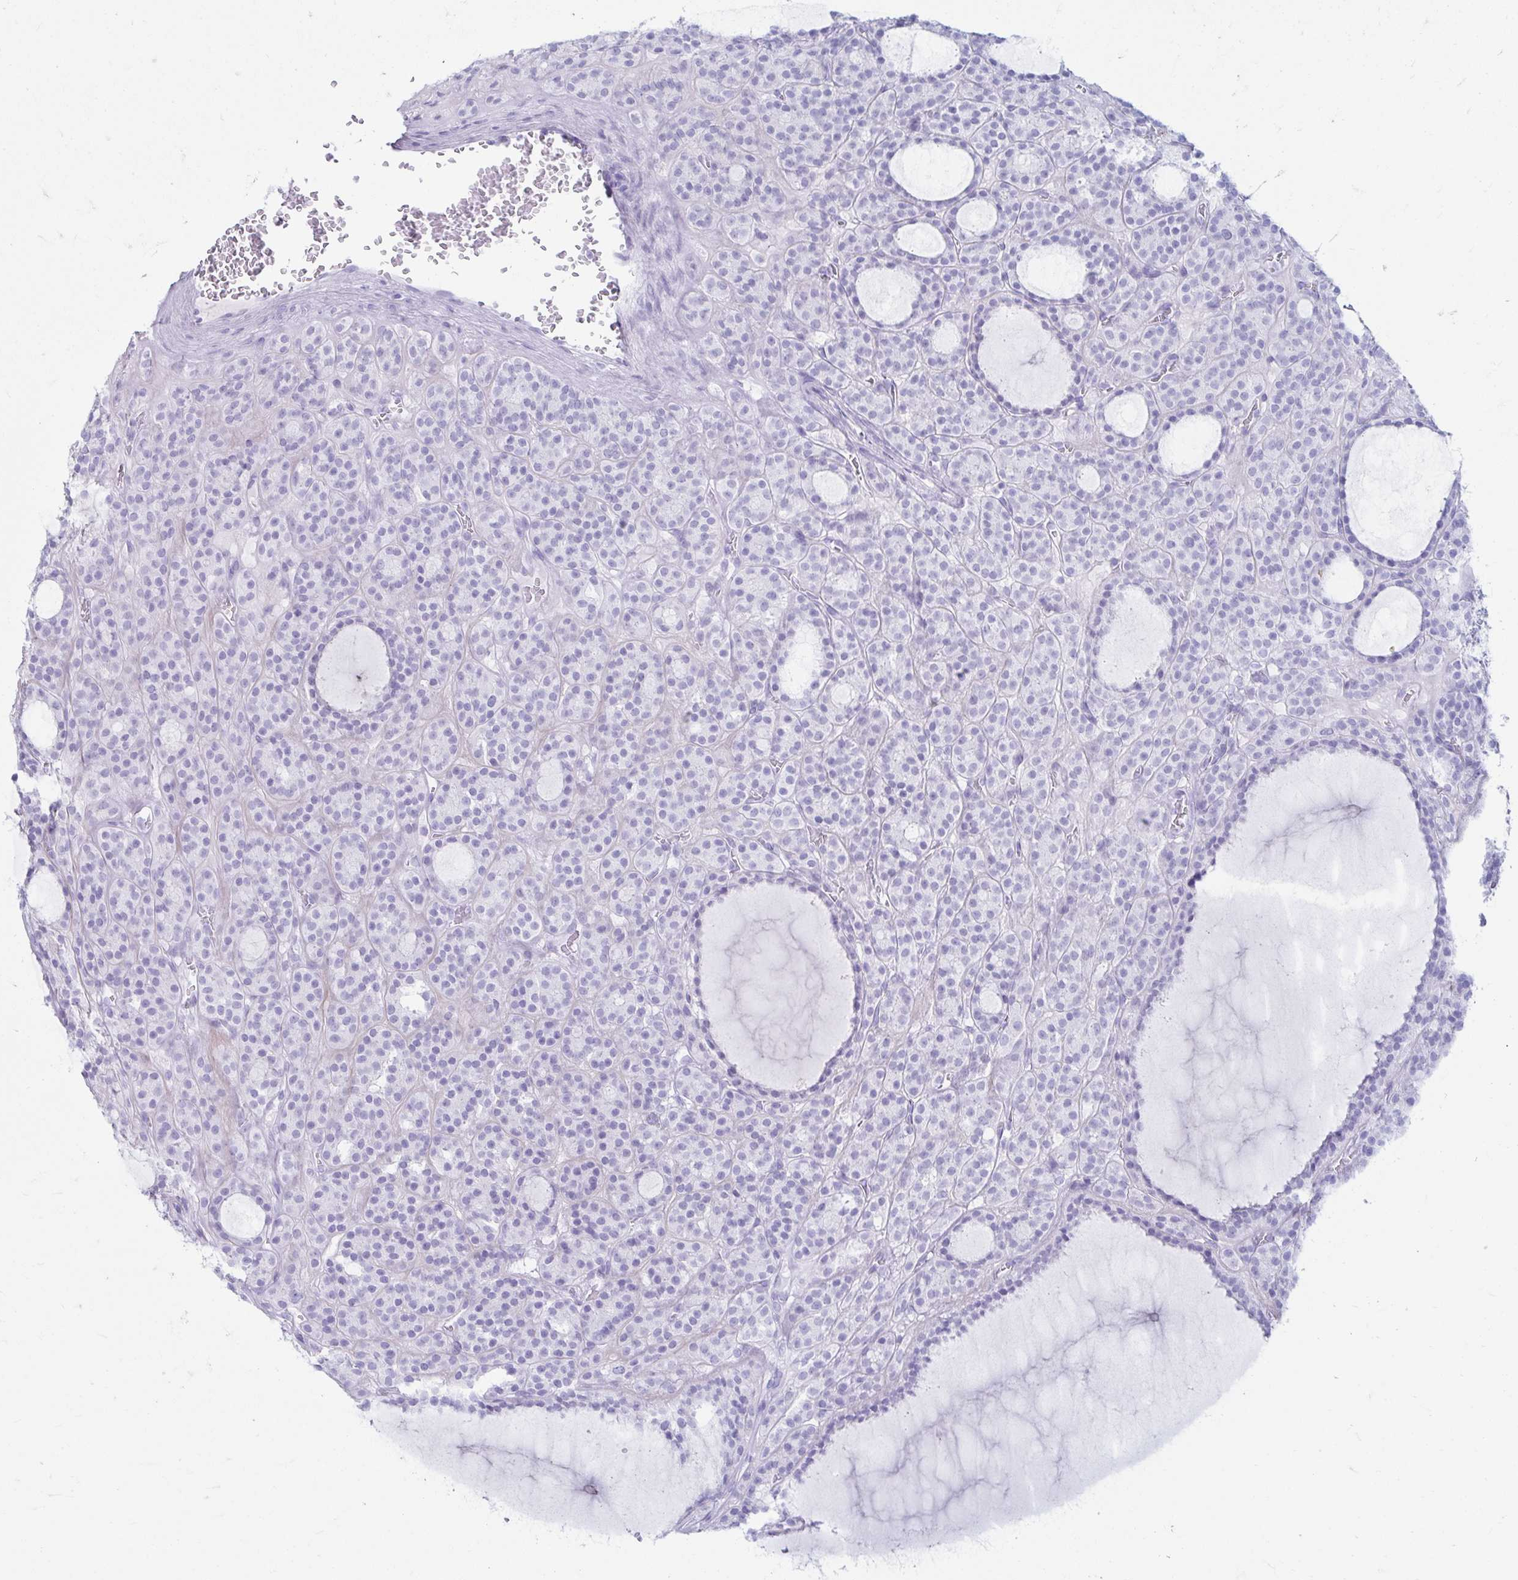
{"staining": {"intensity": "negative", "quantity": "none", "location": "none"}, "tissue": "thyroid cancer", "cell_type": "Tumor cells", "image_type": "cancer", "snomed": [{"axis": "morphology", "description": "Follicular adenoma carcinoma, NOS"}, {"axis": "topography", "description": "Thyroid gland"}], "caption": "Protein analysis of thyroid cancer reveals no significant staining in tumor cells.", "gene": "ERICH6", "patient": {"sex": "female", "age": 63}}